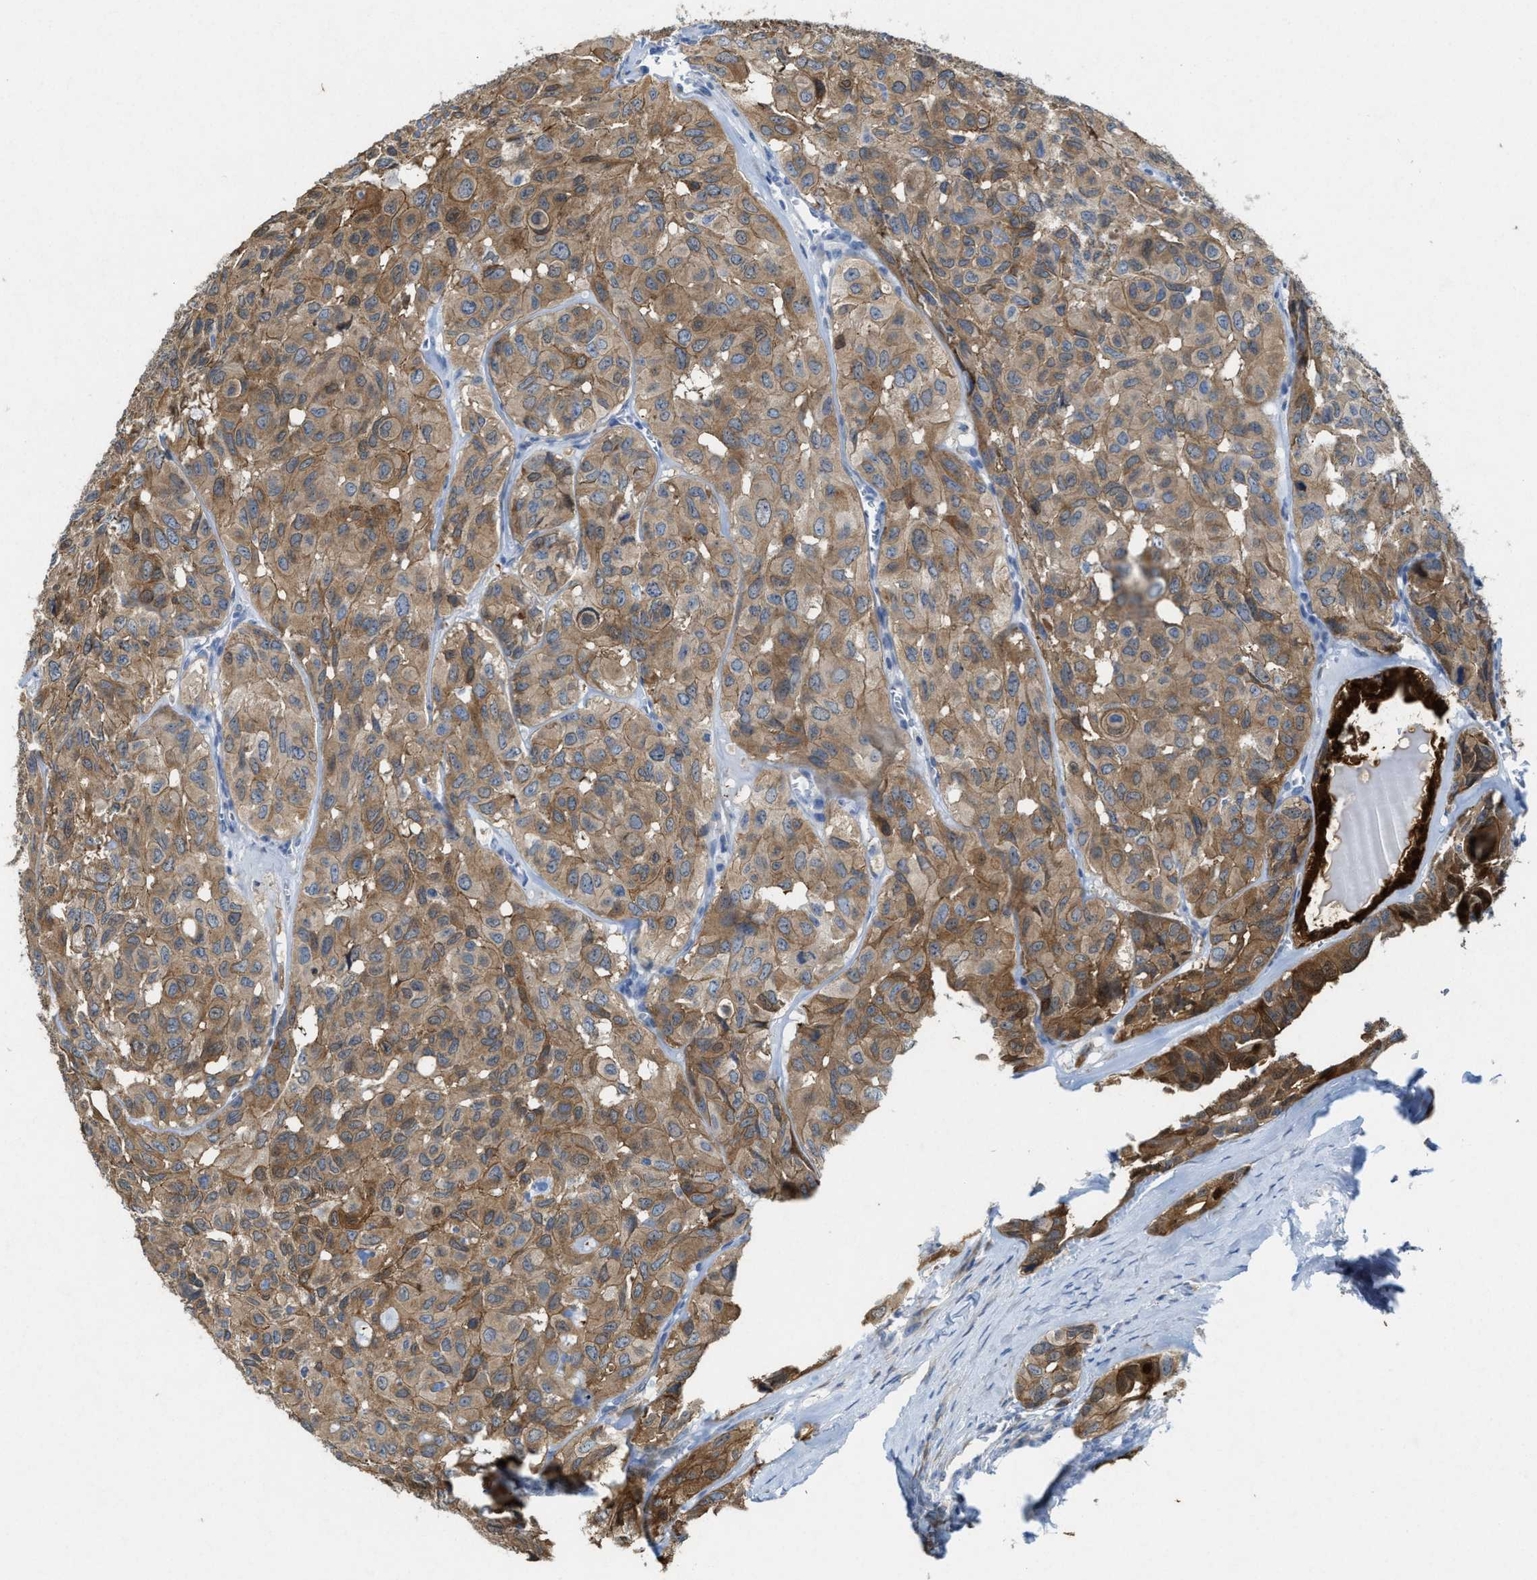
{"staining": {"intensity": "strong", "quantity": ">75%", "location": "cytoplasmic/membranous"}, "tissue": "head and neck cancer", "cell_type": "Tumor cells", "image_type": "cancer", "snomed": [{"axis": "morphology", "description": "Adenocarcinoma, NOS"}, {"axis": "topography", "description": "Salivary gland, NOS"}, {"axis": "topography", "description": "Head-Neck"}], "caption": "Head and neck cancer was stained to show a protein in brown. There is high levels of strong cytoplasmic/membranous staining in about >75% of tumor cells.", "gene": "ASS1", "patient": {"sex": "female", "age": 76}}